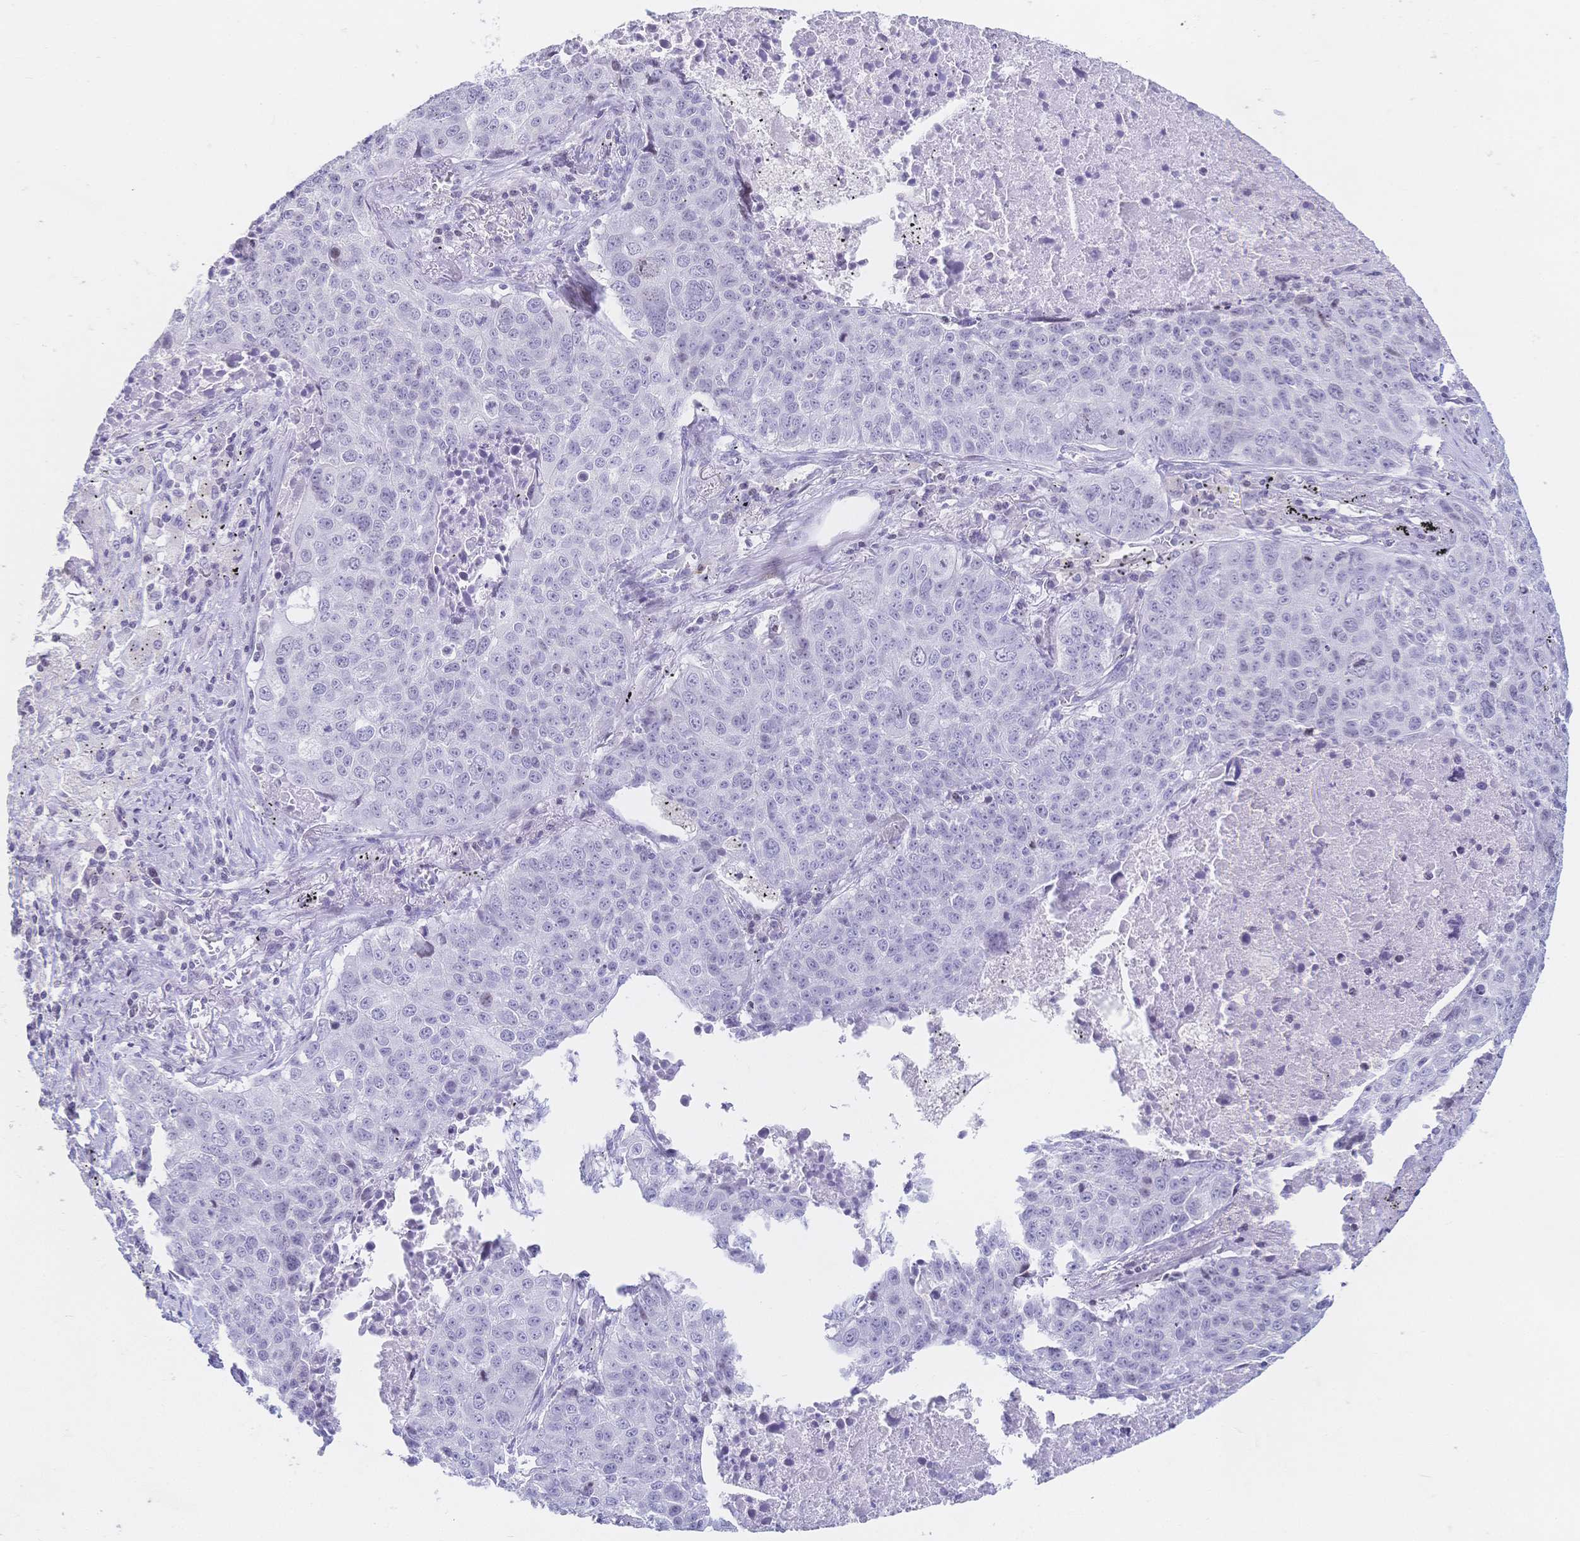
{"staining": {"intensity": "negative", "quantity": "none", "location": "none"}, "tissue": "lung cancer", "cell_type": "Tumor cells", "image_type": "cancer", "snomed": [{"axis": "morphology", "description": "Normal morphology"}, {"axis": "morphology", "description": "Aneuploidy"}, {"axis": "morphology", "description": "Squamous cell carcinoma, NOS"}, {"axis": "topography", "description": "Lymph node"}, {"axis": "topography", "description": "Lung"}], "caption": "An IHC histopathology image of lung cancer is shown. There is no staining in tumor cells of lung cancer.", "gene": "CR2", "patient": {"sex": "female", "age": 76}}